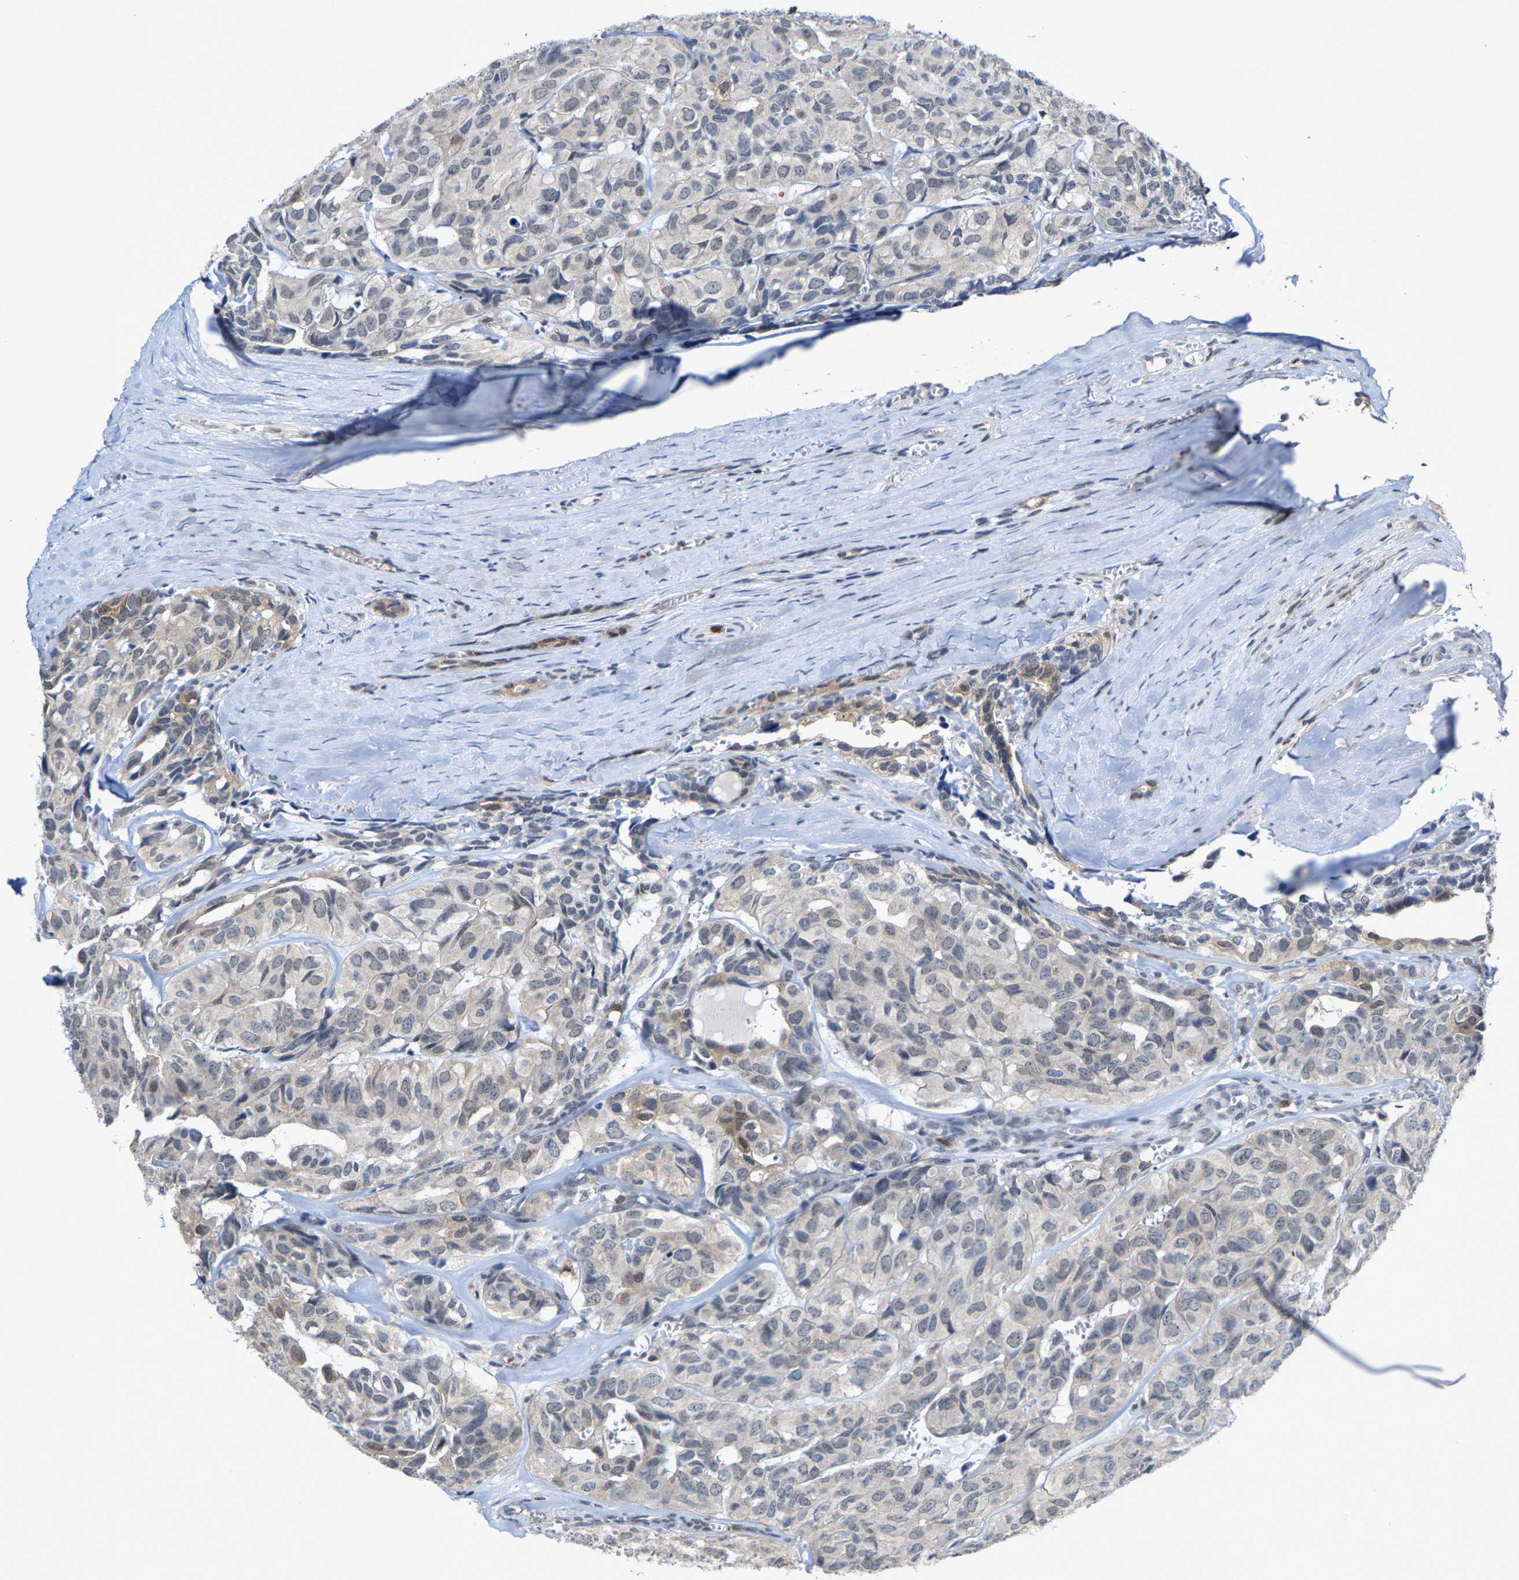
{"staining": {"intensity": "negative", "quantity": "none", "location": "none"}, "tissue": "head and neck cancer", "cell_type": "Tumor cells", "image_type": "cancer", "snomed": [{"axis": "morphology", "description": "Adenocarcinoma, NOS"}, {"axis": "topography", "description": "Salivary gland, NOS"}, {"axis": "topography", "description": "Head-Neck"}], "caption": "IHC histopathology image of neoplastic tissue: human head and neck adenocarcinoma stained with DAB exhibits no significant protein positivity in tumor cells.", "gene": "FGD3", "patient": {"sex": "female", "age": 76}}